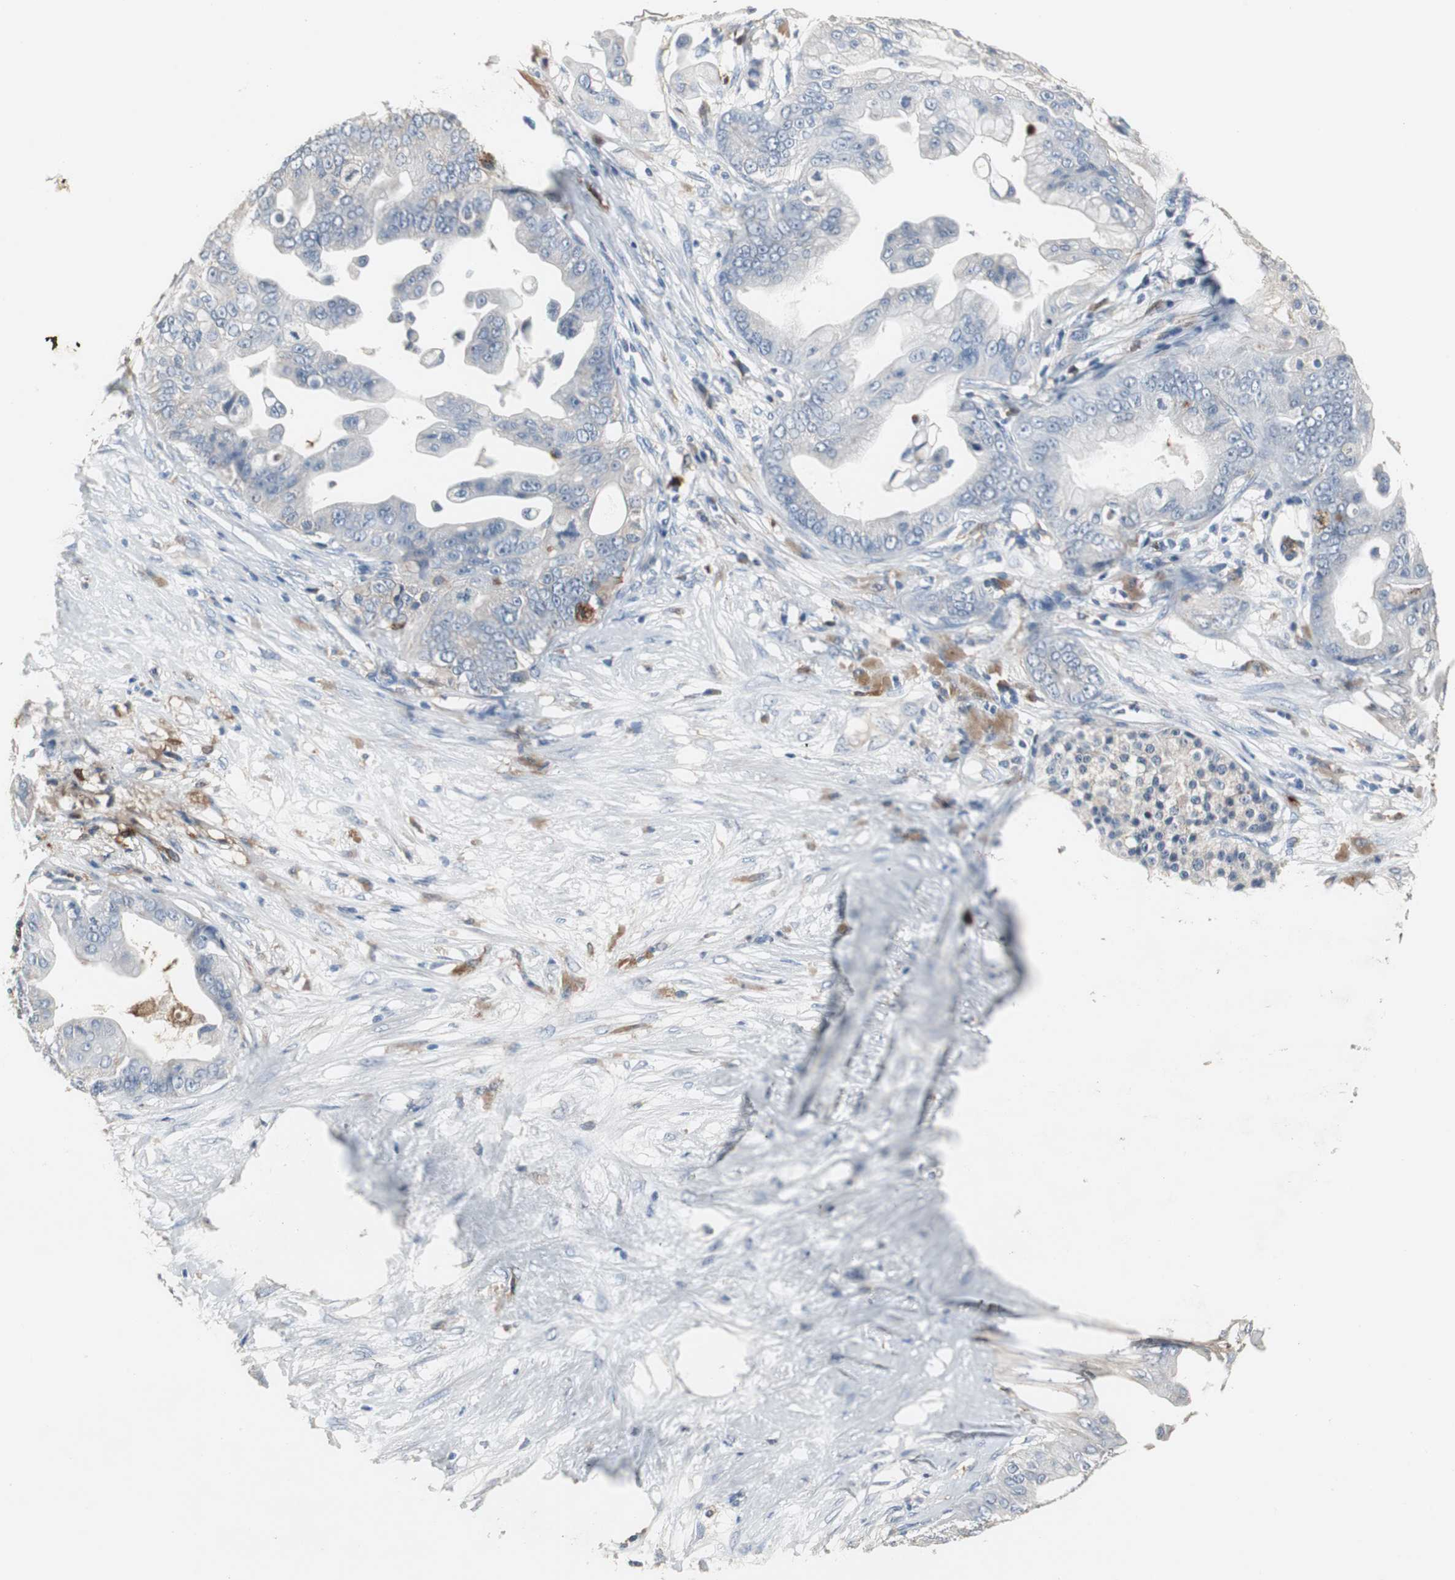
{"staining": {"intensity": "negative", "quantity": "none", "location": "none"}, "tissue": "pancreatic cancer", "cell_type": "Tumor cells", "image_type": "cancer", "snomed": [{"axis": "morphology", "description": "Adenocarcinoma, NOS"}, {"axis": "topography", "description": "Pancreas"}], "caption": "This is an IHC image of pancreatic cancer (adenocarcinoma). There is no positivity in tumor cells.", "gene": "NCF2", "patient": {"sex": "female", "age": 75}}